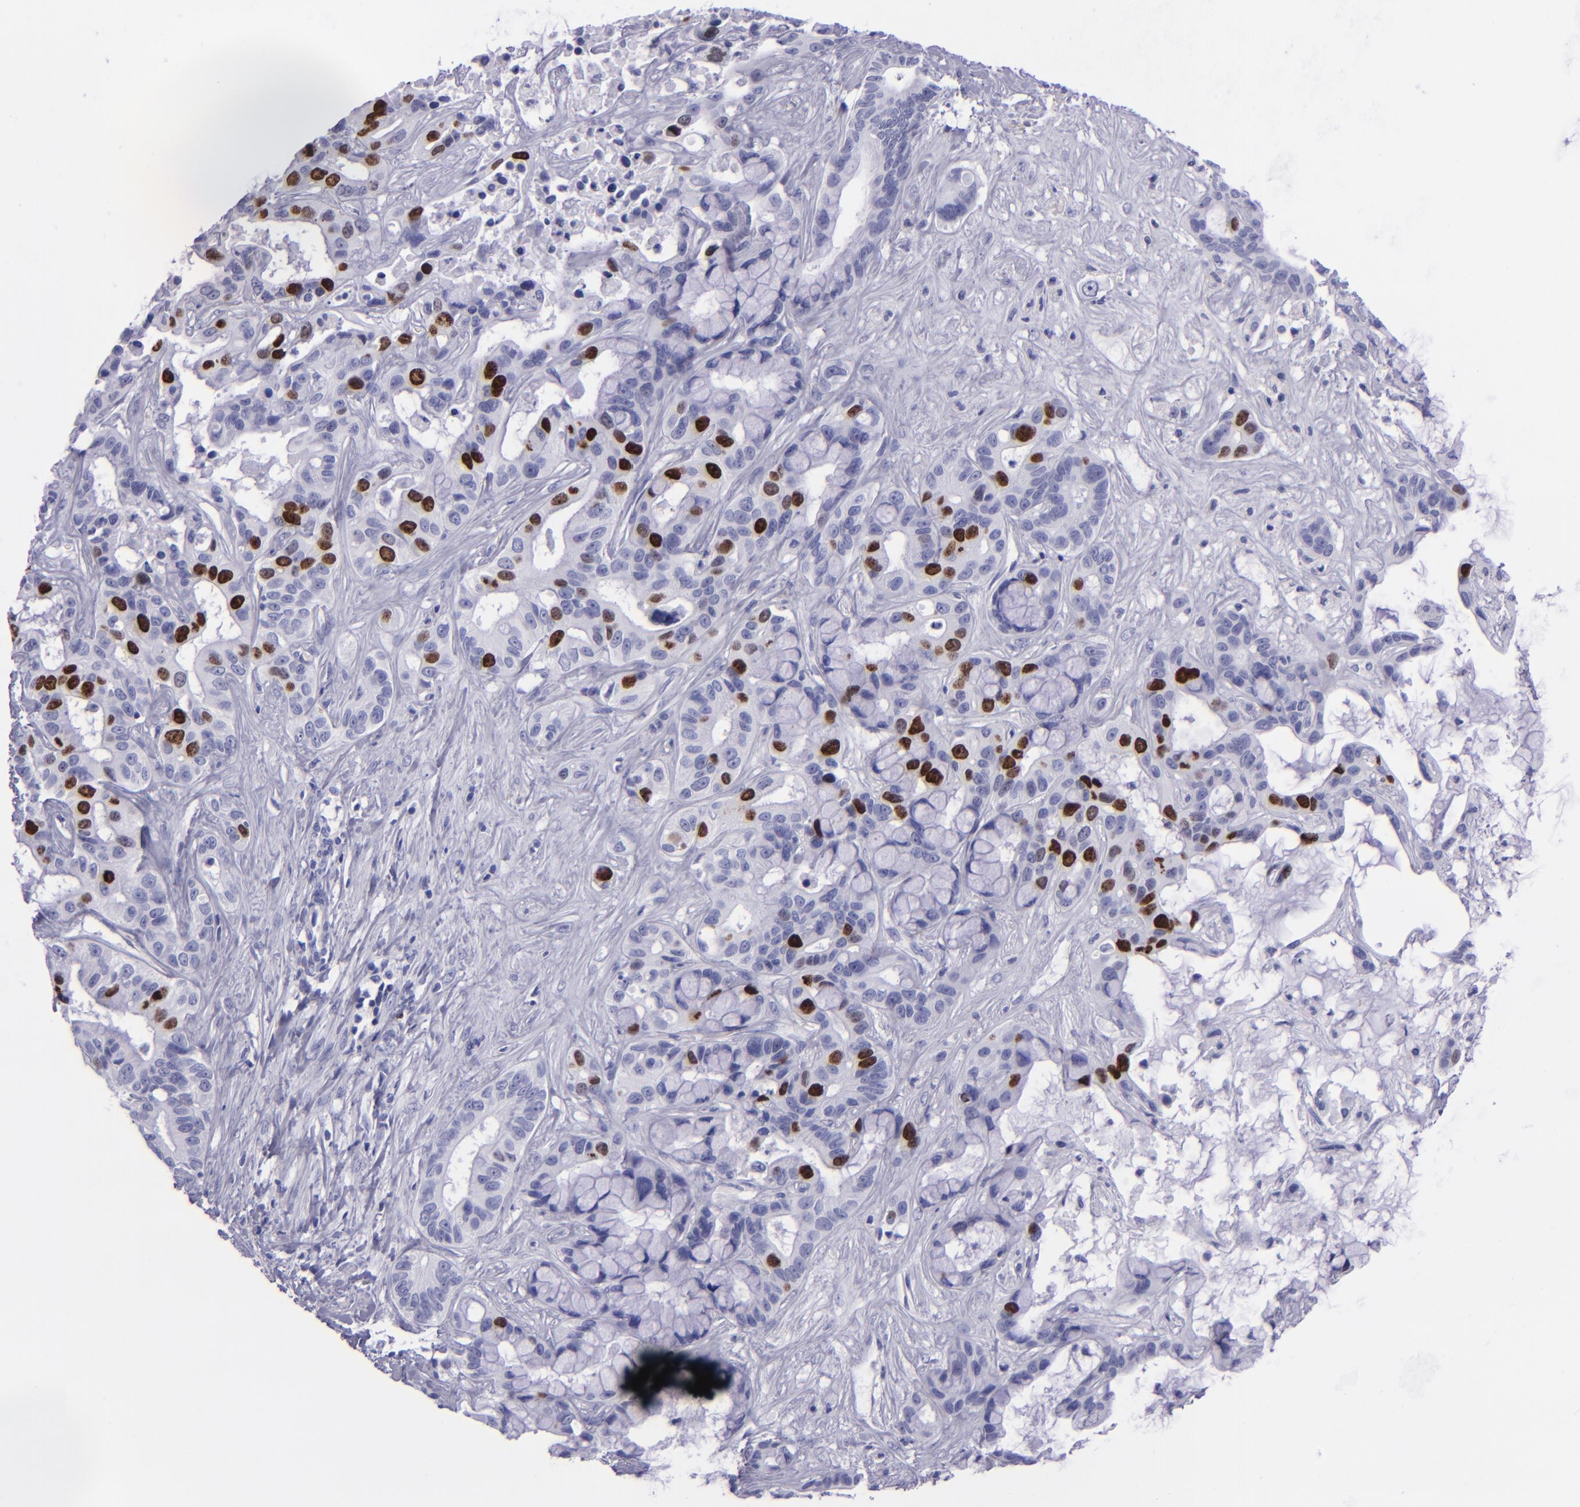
{"staining": {"intensity": "strong", "quantity": "<25%", "location": "nuclear"}, "tissue": "liver cancer", "cell_type": "Tumor cells", "image_type": "cancer", "snomed": [{"axis": "morphology", "description": "Cholangiocarcinoma"}, {"axis": "topography", "description": "Liver"}], "caption": "Immunohistochemistry of cholangiocarcinoma (liver) demonstrates medium levels of strong nuclear expression in approximately <25% of tumor cells. Using DAB (brown) and hematoxylin (blue) stains, captured at high magnification using brightfield microscopy.", "gene": "TOP2A", "patient": {"sex": "female", "age": 65}}